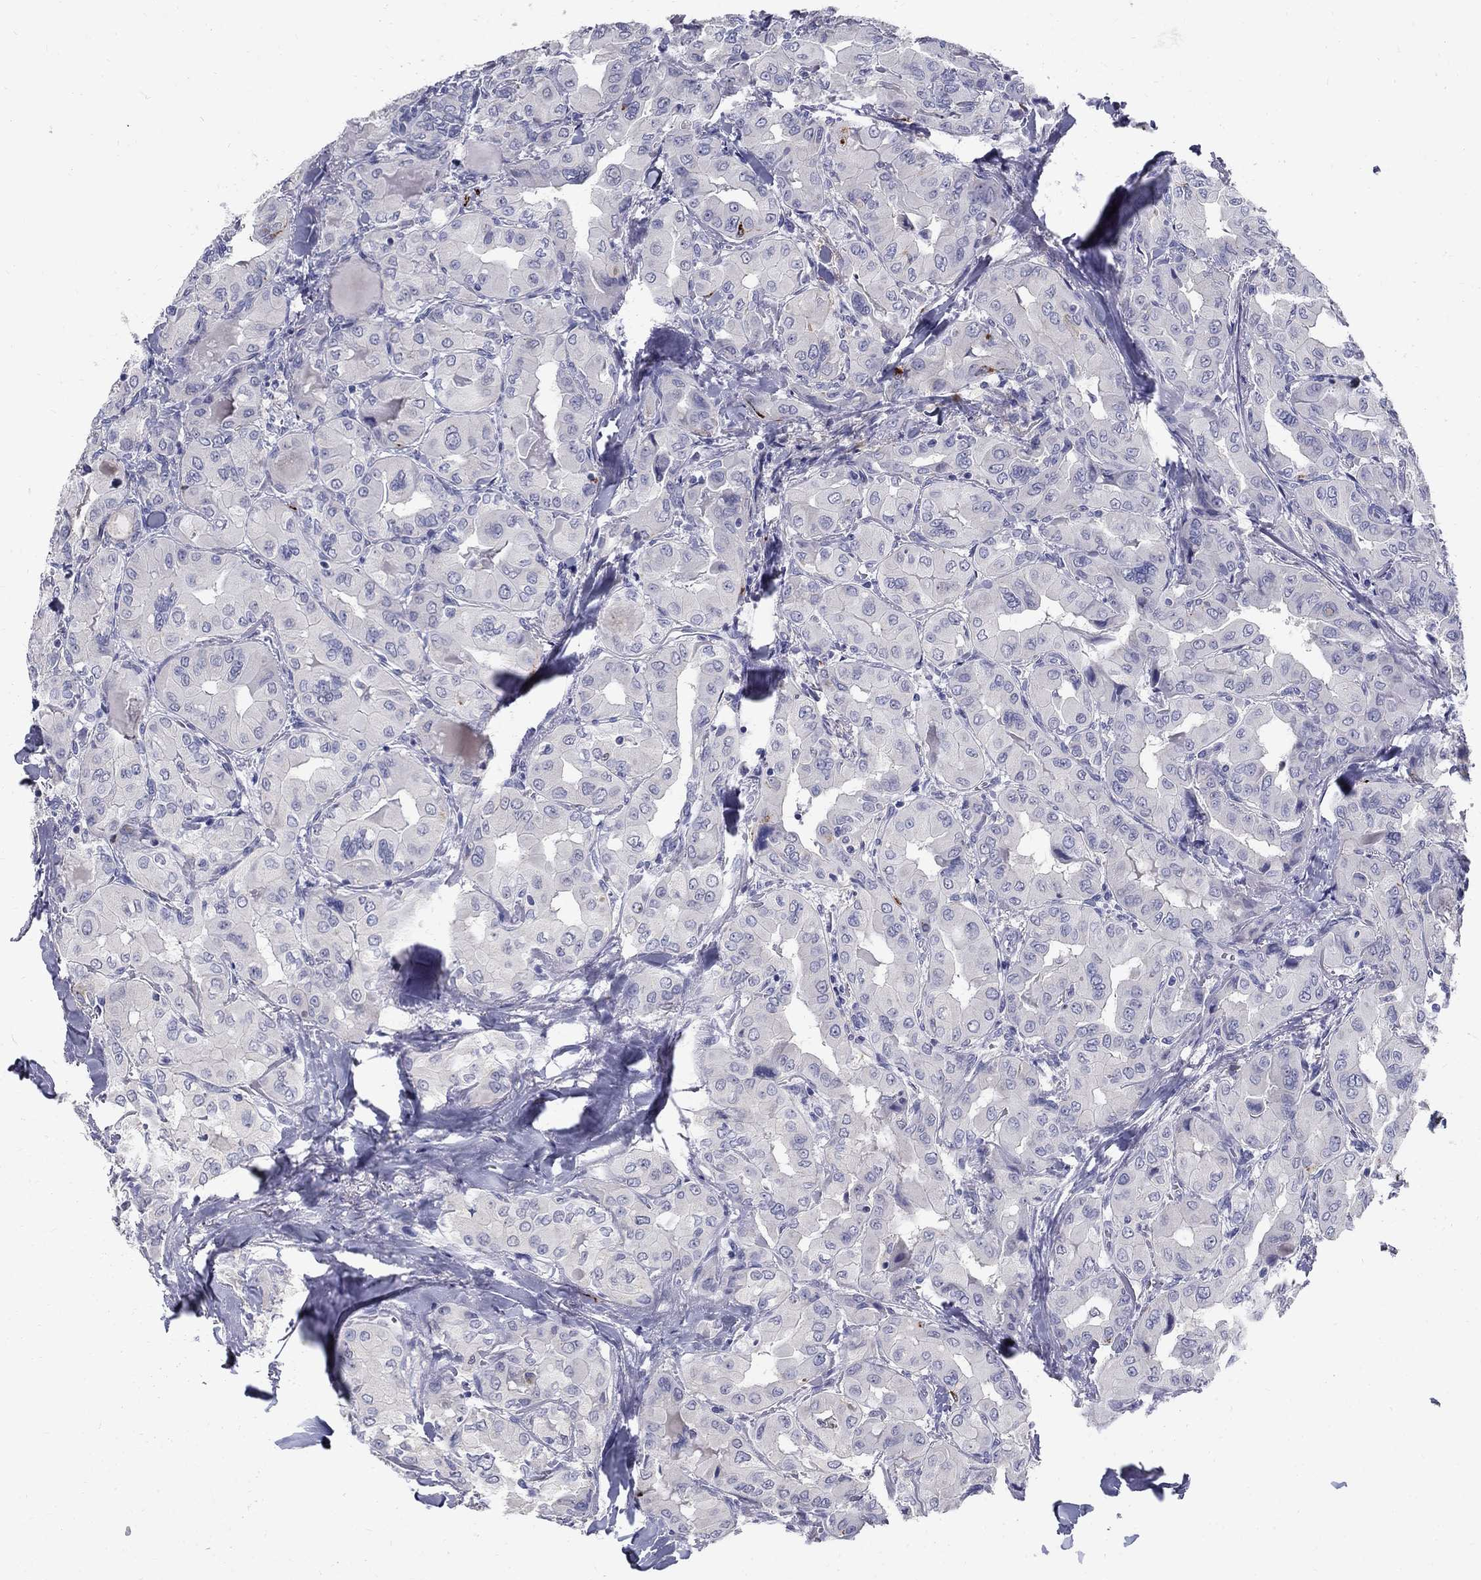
{"staining": {"intensity": "negative", "quantity": "none", "location": "none"}, "tissue": "thyroid cancer", "cell_type": "Tumor cells", "image_type": "cancer", "snomed": [{"axis": "morphology", "description": "Normal tissue, NOS"}, {"axis": "morphology", "description": "Papillary adenocarcinoma, NOS"}, {"axis": "topography", "description": "Thyroid gland"}], "caption": "High magnification brightfield microscopy of thyroid cancer stained with DAB (3,3'-diaminobenzidine) (brown) and counterstained with hematoxylin (blue): tumor cells show no significant expression.", "gene": "TP53TG5", "patient": {"sex": "female", "age": 66}}